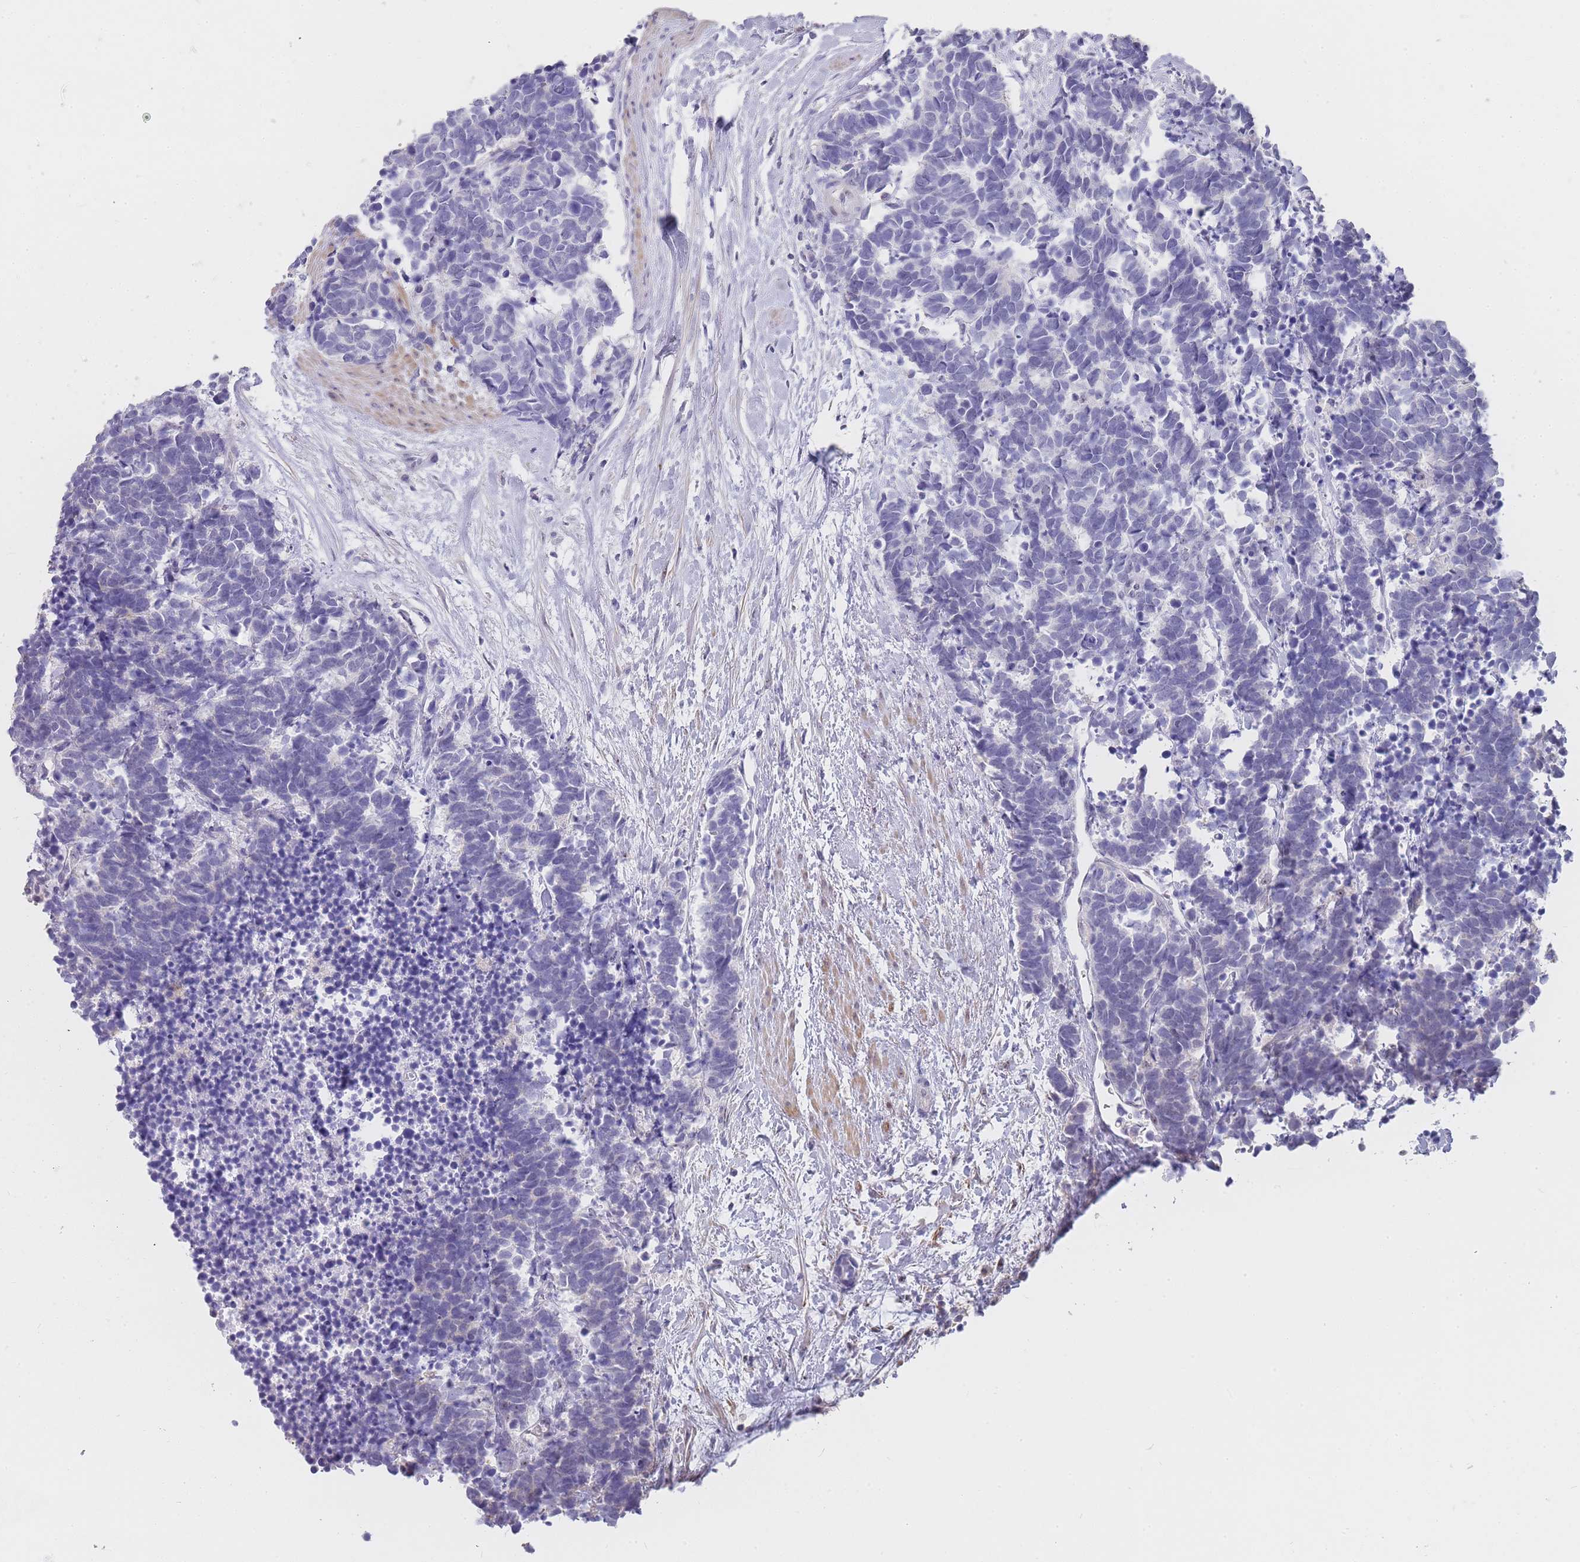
{"staining": {"intensity": "negative", "quantity": "none", "location": "none"}, "tissue": "carcinoid", "cell_type": "Tumor cells", "image_type": "cancer", "snomed": [{"axis": "morphology", "description": "Carcinoma, NOS"}, {"axis": "morphology", "description": "Carcinoid, malignant, NOS"}, {"axis": "topography", "description": "Prostate"}], "caption": "This histopathology image is of carcinoid stained with IHC to label a protein in brown with the nuclei are counter-stained blue. There is no positivity in tumor cells. Nuclei are stained in blue.", "gene": "NOP14", "patient": {"sex": "male", "age": 57}}